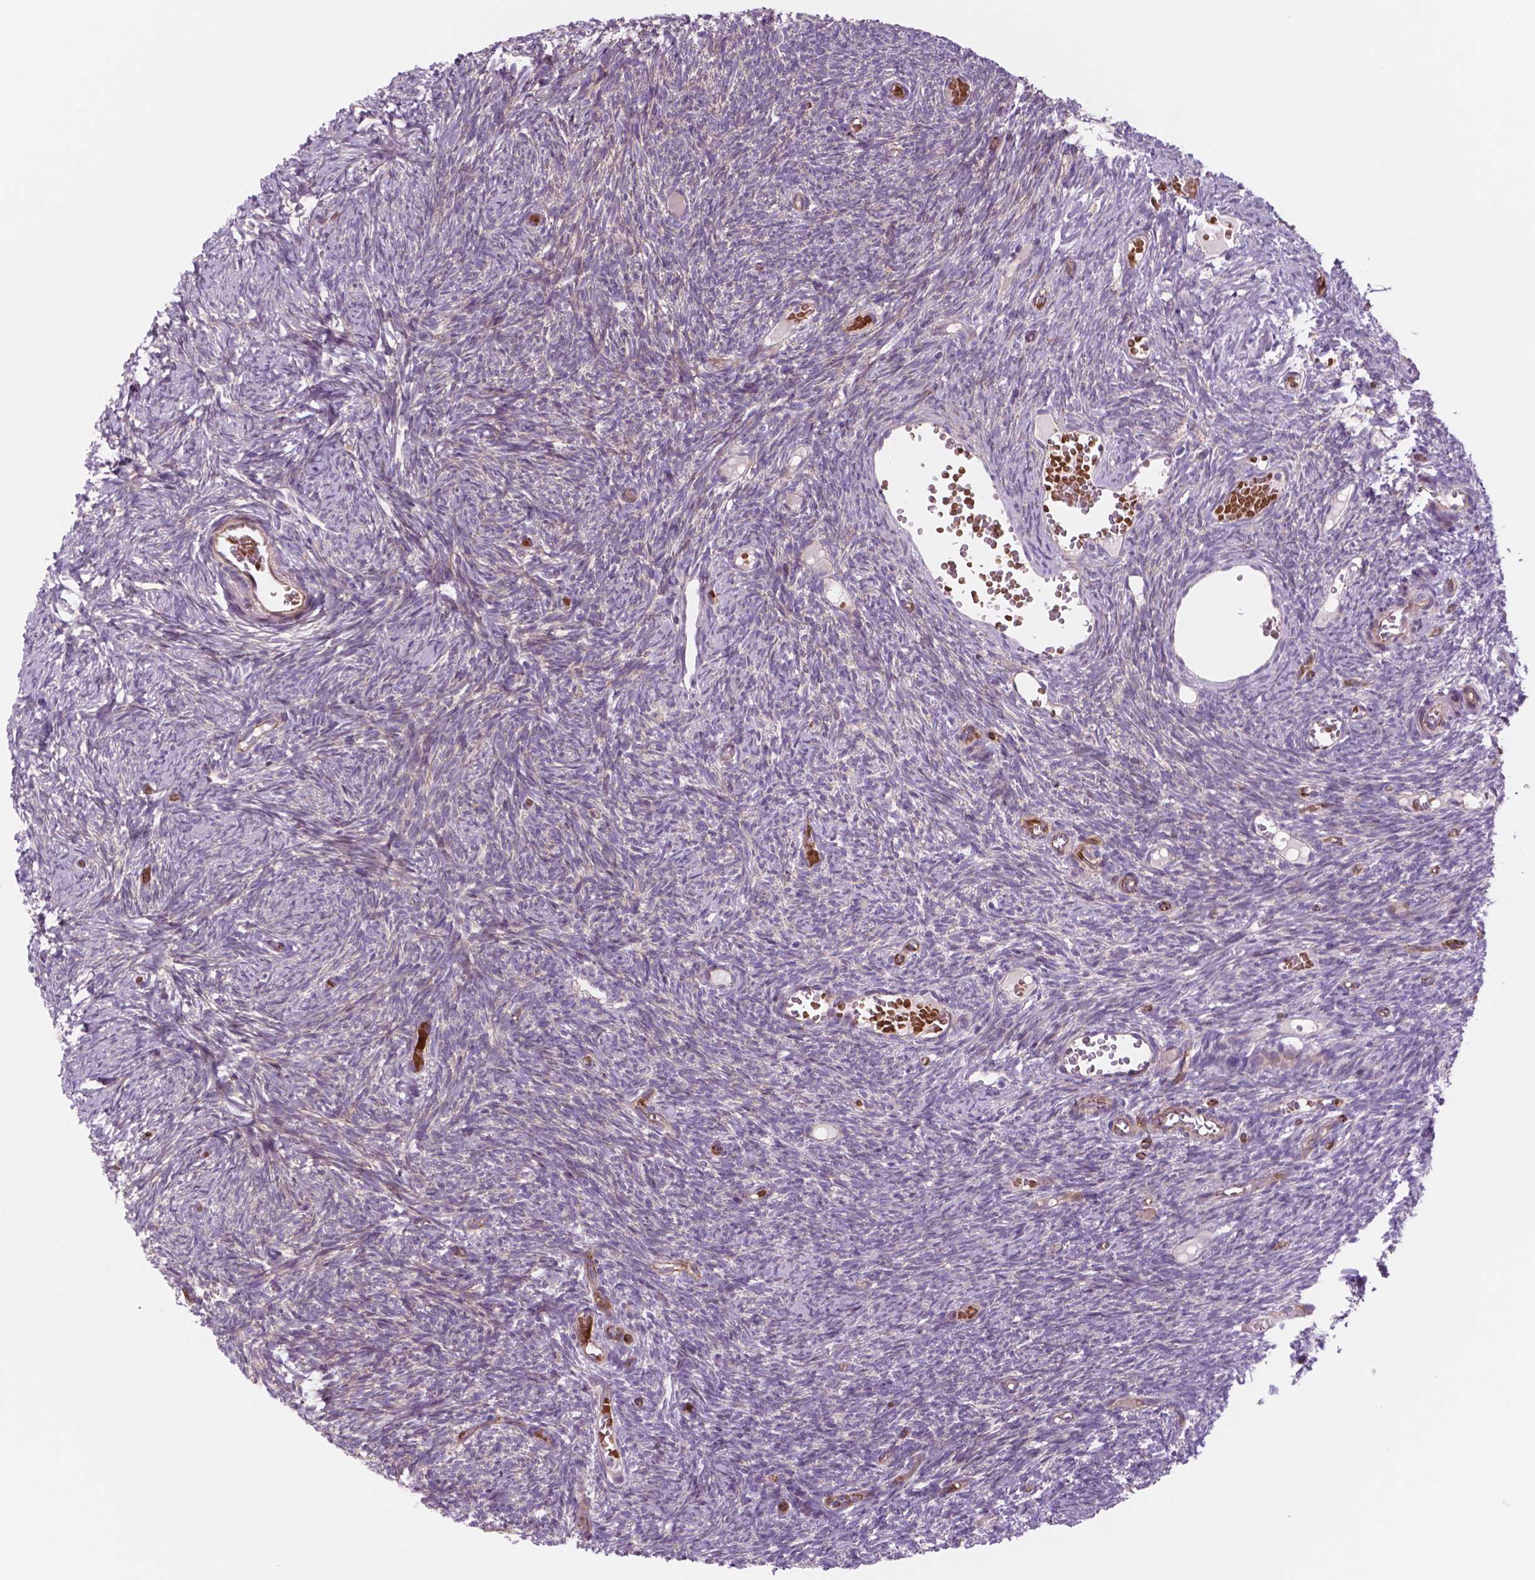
{"staining": {"intensity": "negative", "quantity": "none", "location": "none"}, "tissue": "ovary", "cell_type": "Follicle cells", "image_type": "normal", "snomed": [{"axis": "morphology", "description": "Normal tissue, NOS"}, {"axis": "topography", "description": "Ovary"}], "caption": "High power microscopy photomicrograph of an immunohistochemistry histopathology image of unremarkable ovary, revealing no significant positivity in follicle cells. Nuclei are stained in blue.", "gene": "RND3", "patient": {"sex": "female", "age": 39}}